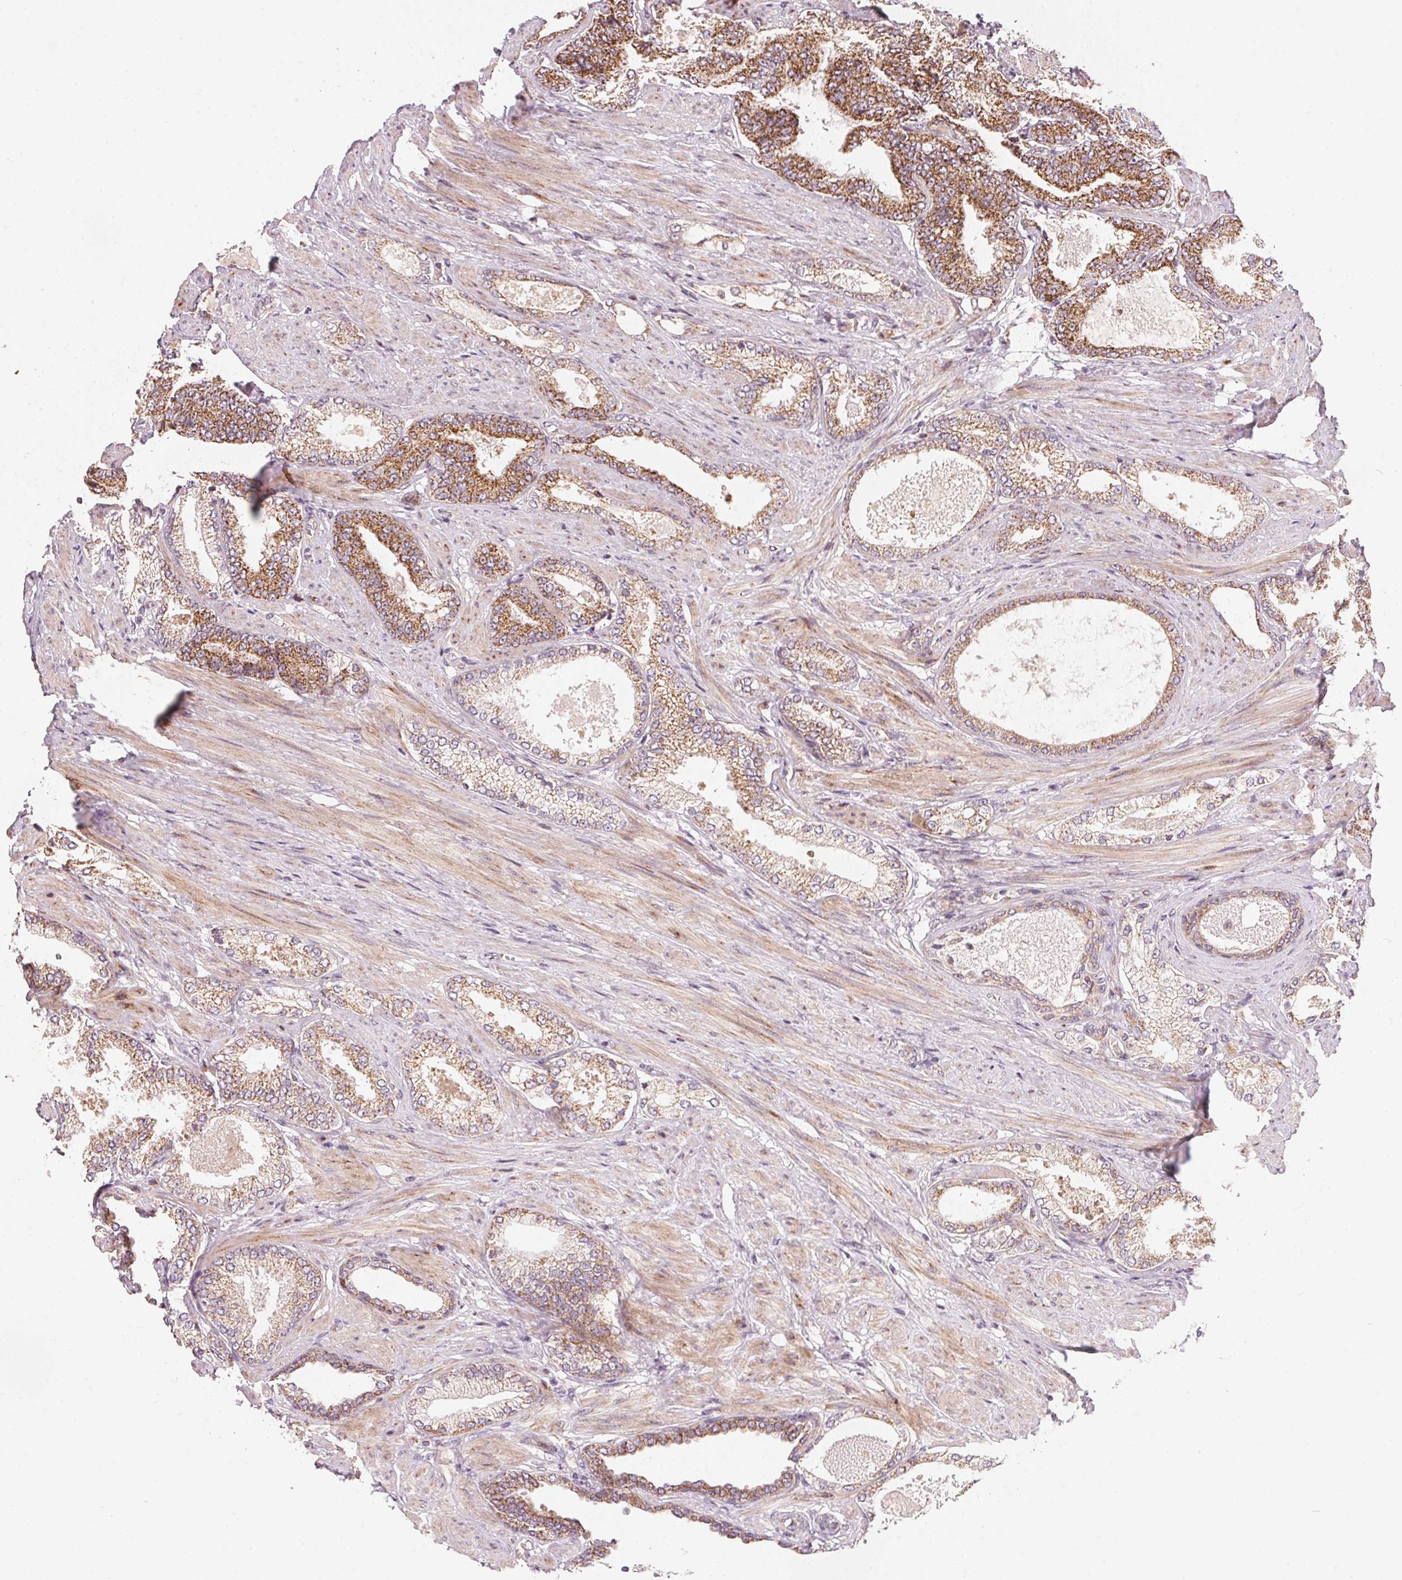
{"staining": {"intensity": "moderate", "quantity": ">75%", "location": "cytoplasmic/membranous"}, "tissue": "prostate cancer", "cell_type": "Tumor cells", "image_type": "cancer", "snomed": [{"axis": "morphology", "description": "Adenocarcinoma, High grade"}, {"axis": "topography", "description": "Prostate and seminal vesicle, NOS"}], "caption": "This is a histology image of immunohistochemistry staining of prostate cancer (adenocarcinoma (high-grade)), which shows moderate expression in the cytoplasmic/membranous of tumor cells.", "gene": "COQ7", "patient": {"sex": "male", "age": 61}}